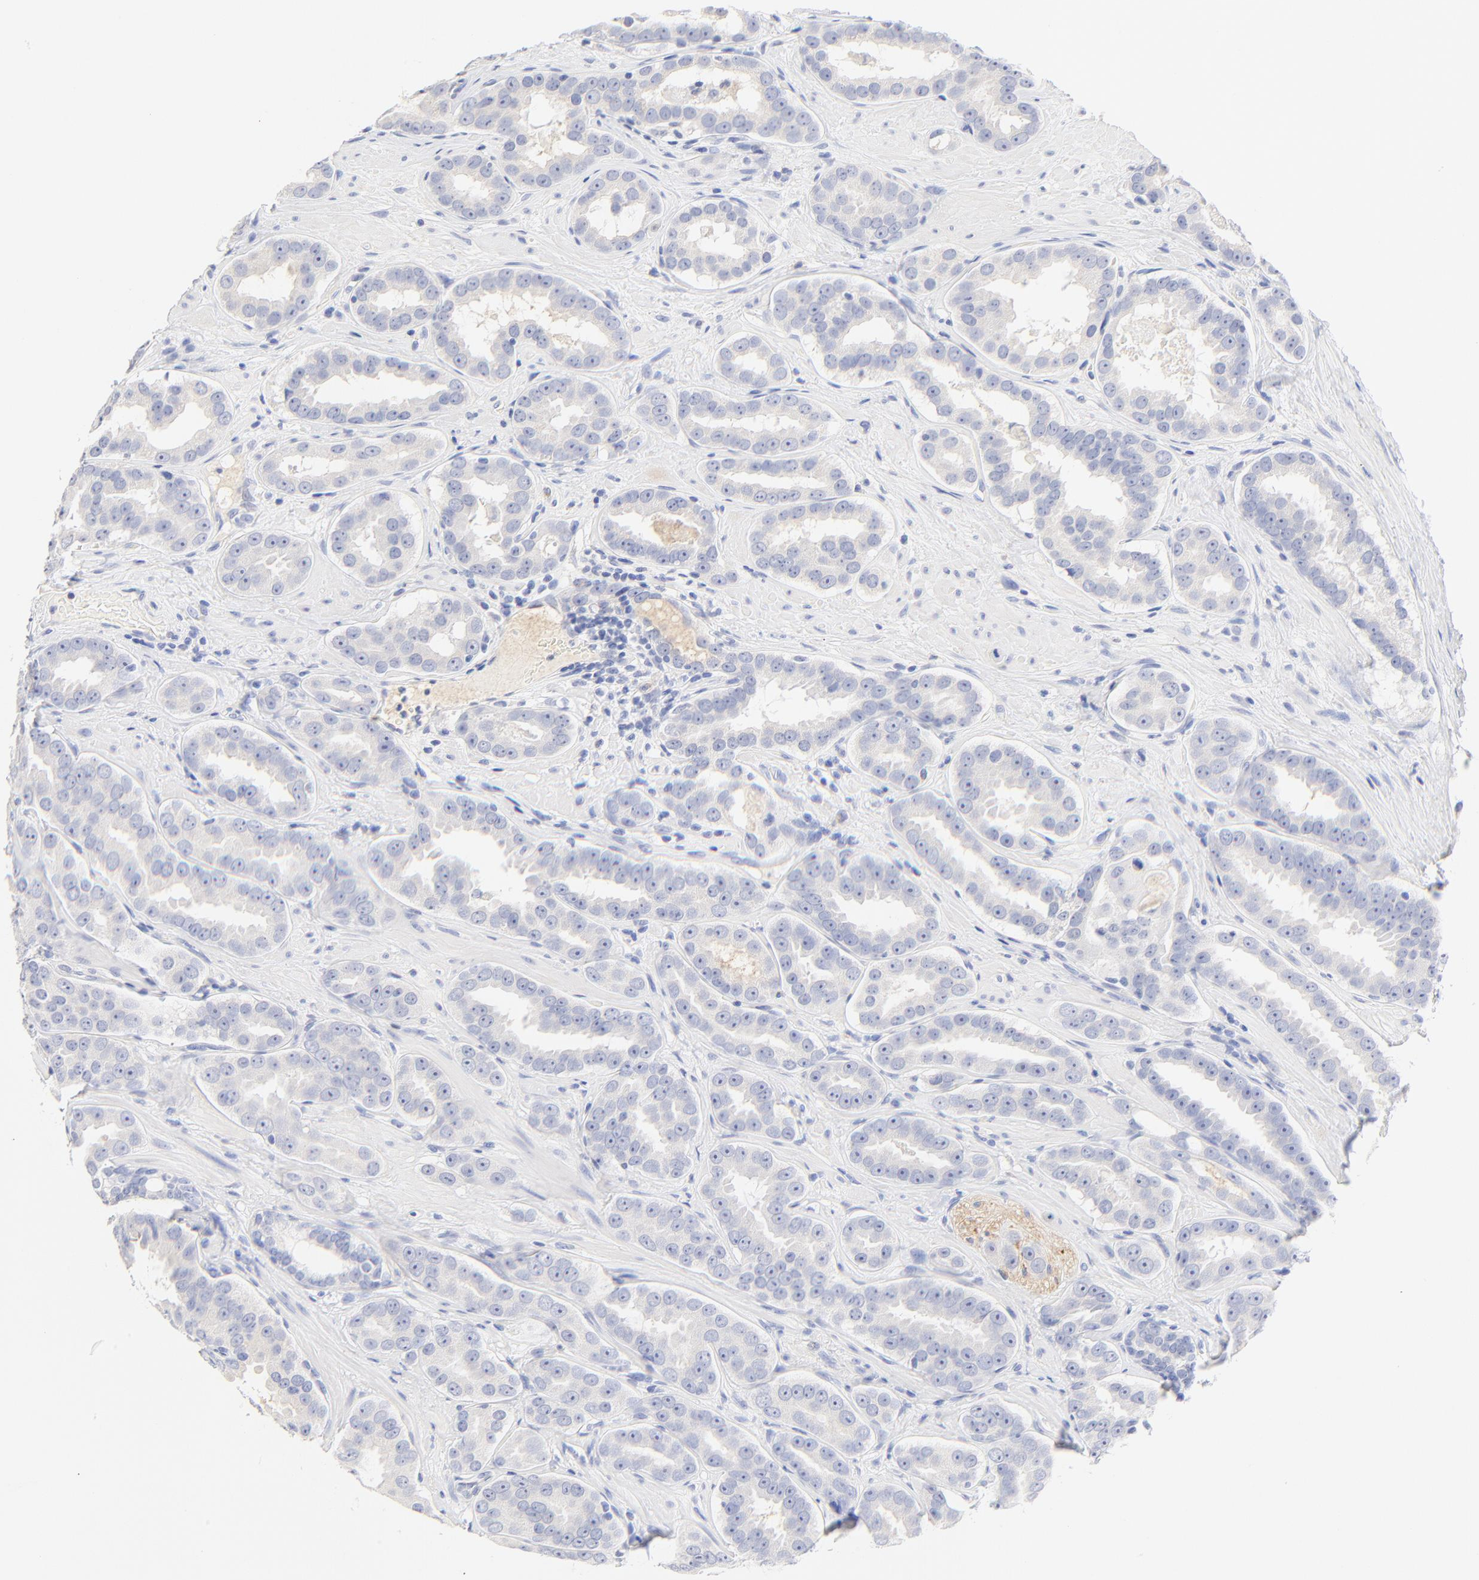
{"staining": {"intensity": "negative", "quantity": "none", "location": "none"}, "tissue": "prostate cancer", "cell_type": "Tumor cells", "image_type": "cancer", "snomed": [{"axis": "morphology", "description": "Adenocarcinoma, Low grade"}, {"axis": "topography", "description": "Prostate"}], "caption": "This histopathology image is of prostate adenocarcinoma (low-grade) stained with IHC to label a protein in brown with the nuclei are counter-stained blue. There is no staining in tumor cells. The staining is performed using DAB (3,3'-diaminobenzidine) brown chromogen with nuclei counter-stained in using hematoxylin.", "gene": "SULT4A1", "patient": {"sex": "male", "age": 59}}